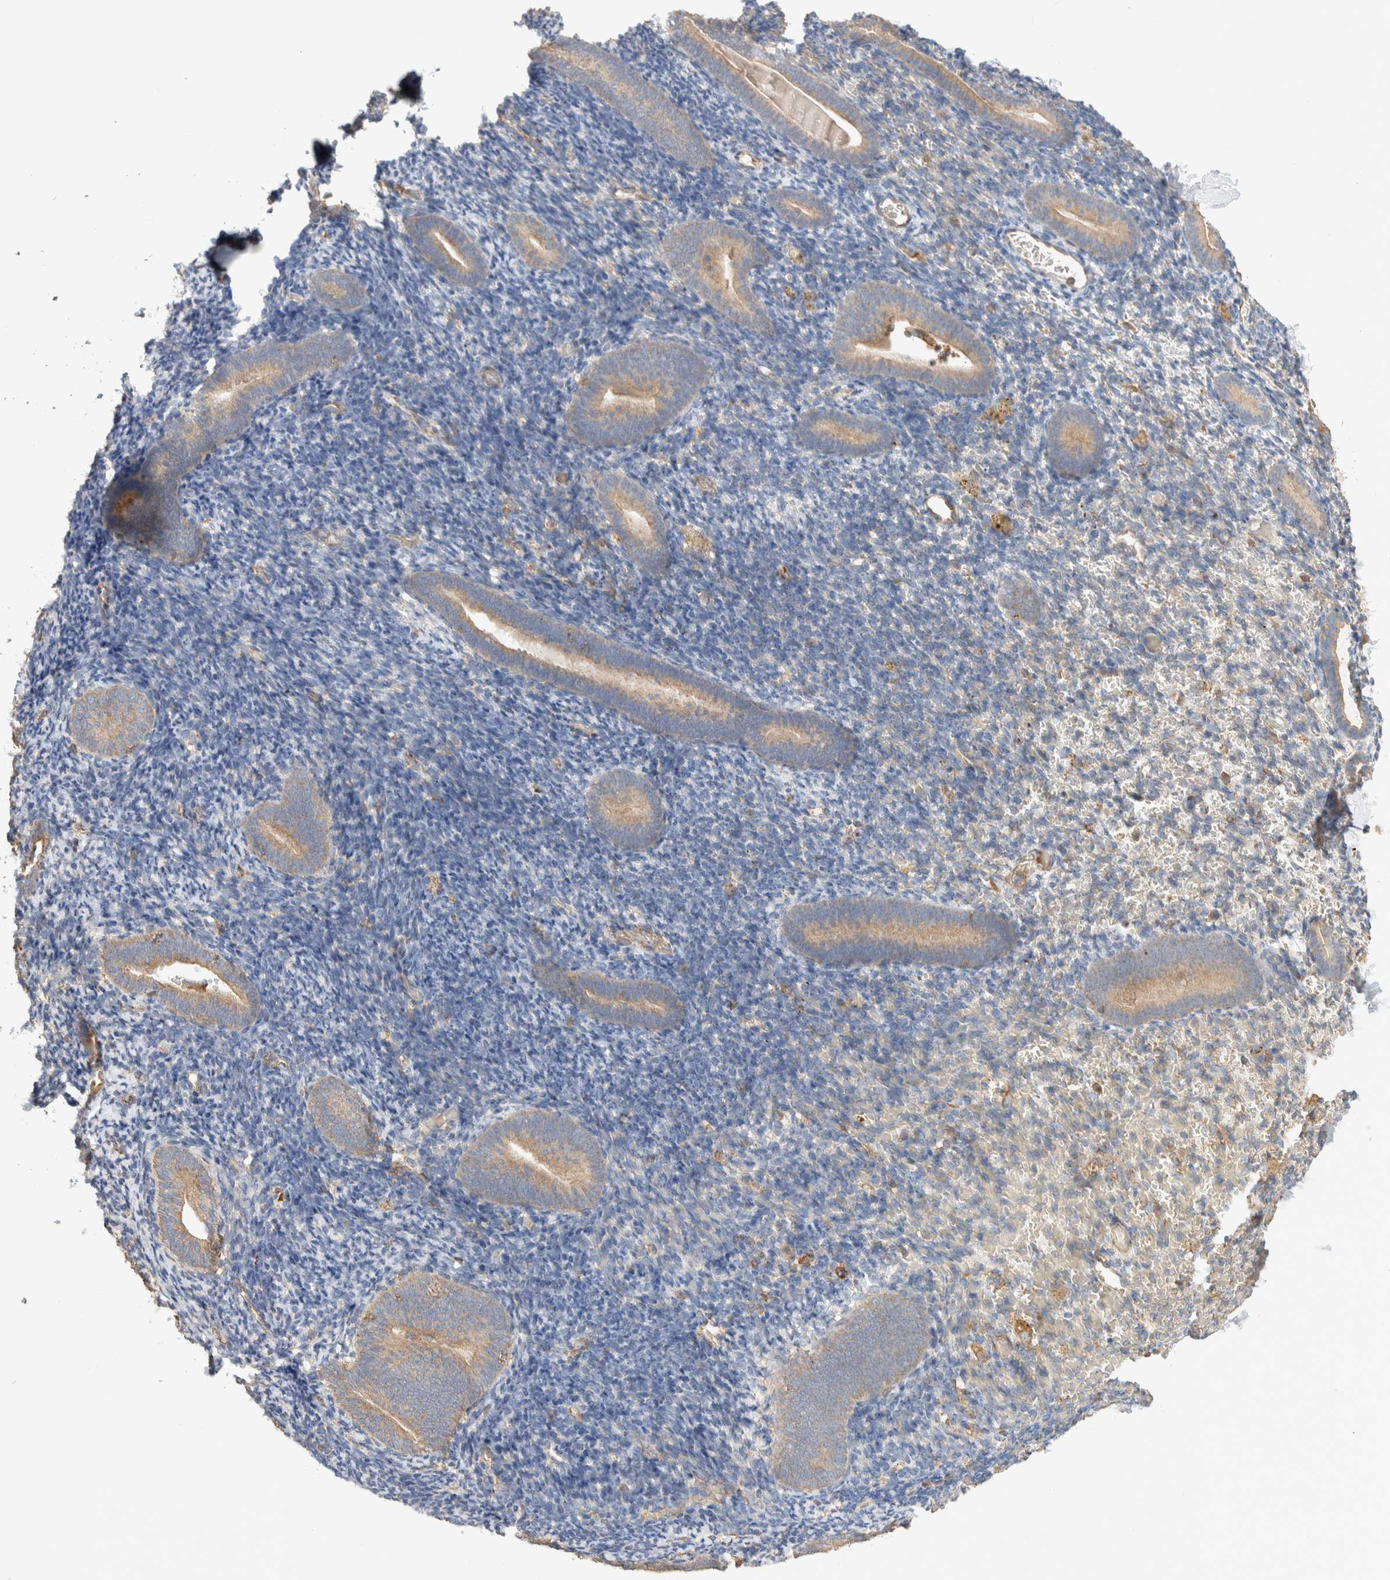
{"staining": {"intensity": "weak", "quantity": "<25%", "location": "cytoplasmic/membranous"}, "tissue": "endometrium", "cell_type": "Cells in endometrial stroma", "image_type": "normal", "snomed": [{"axis": "morphology", "description": "Normal tissue, NOS"}, {"axis": "topography", "description": "Endometrium"}], "caption": "IHC photomicrograph of normal endometrium stained for a protein (brown), which shows no positivity in cells in endometrial stroma.", "gene": "CFAP418", "patient": {"sex": "female", "age": 51}}